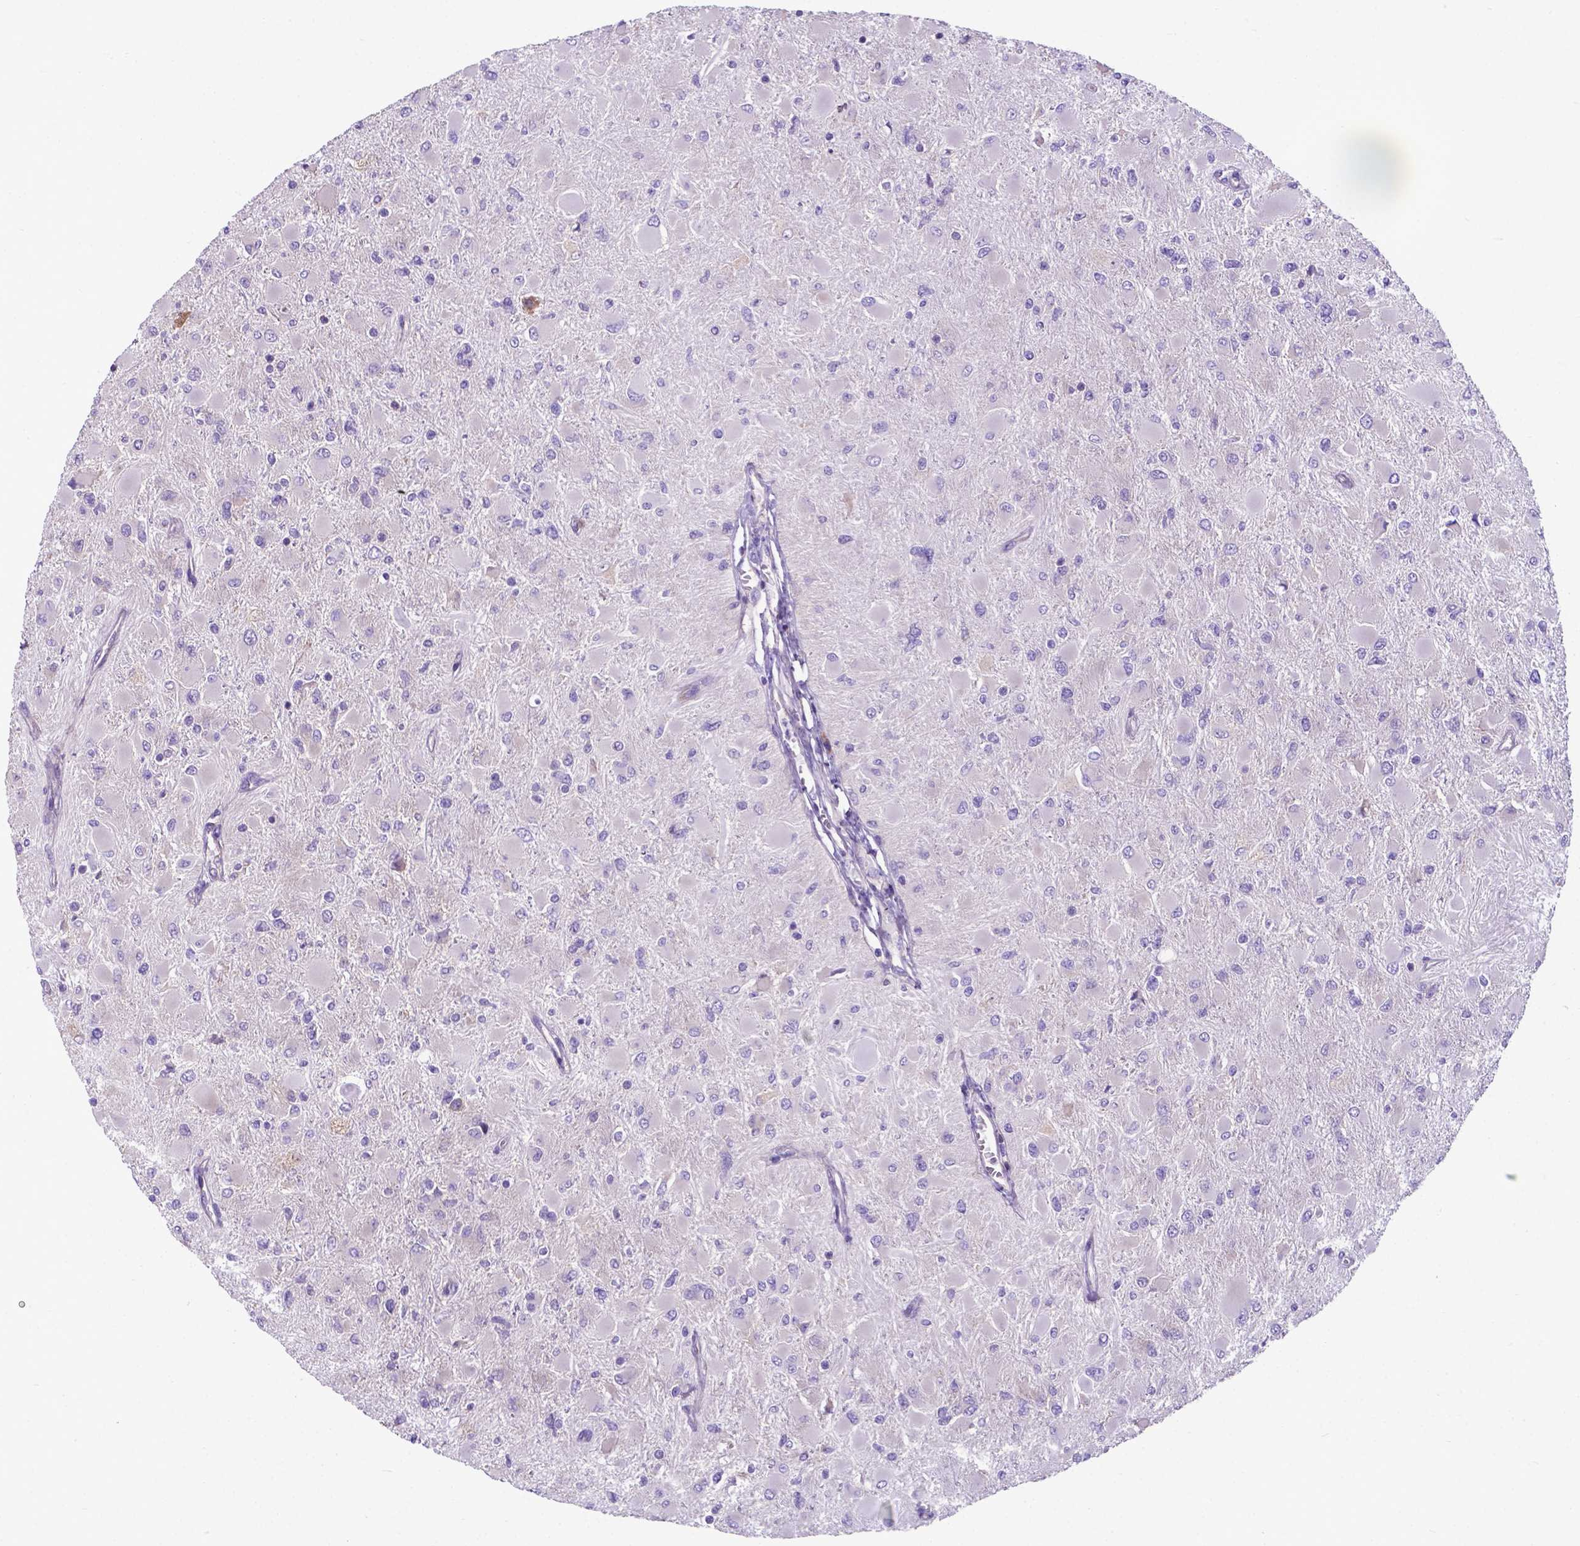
{"staining": {"intensity": "negative", "quantity": "none", "location": "none"}, "tissue": "glioma", "cell_type": "Tumor cells", "image_type": "cancer", "snomed": [{"axis": "morphology", "description": "Glioma, malignant, High grade"}, {"axis": "topography", "description": "Cerebral cortex"}], "caption": "A high-resolution image shows IHC staining of glioma, which reveals no significant positivity in tumor cells.", "gene": "RPL6", "patient": {"sex": "female", "age": 36}}